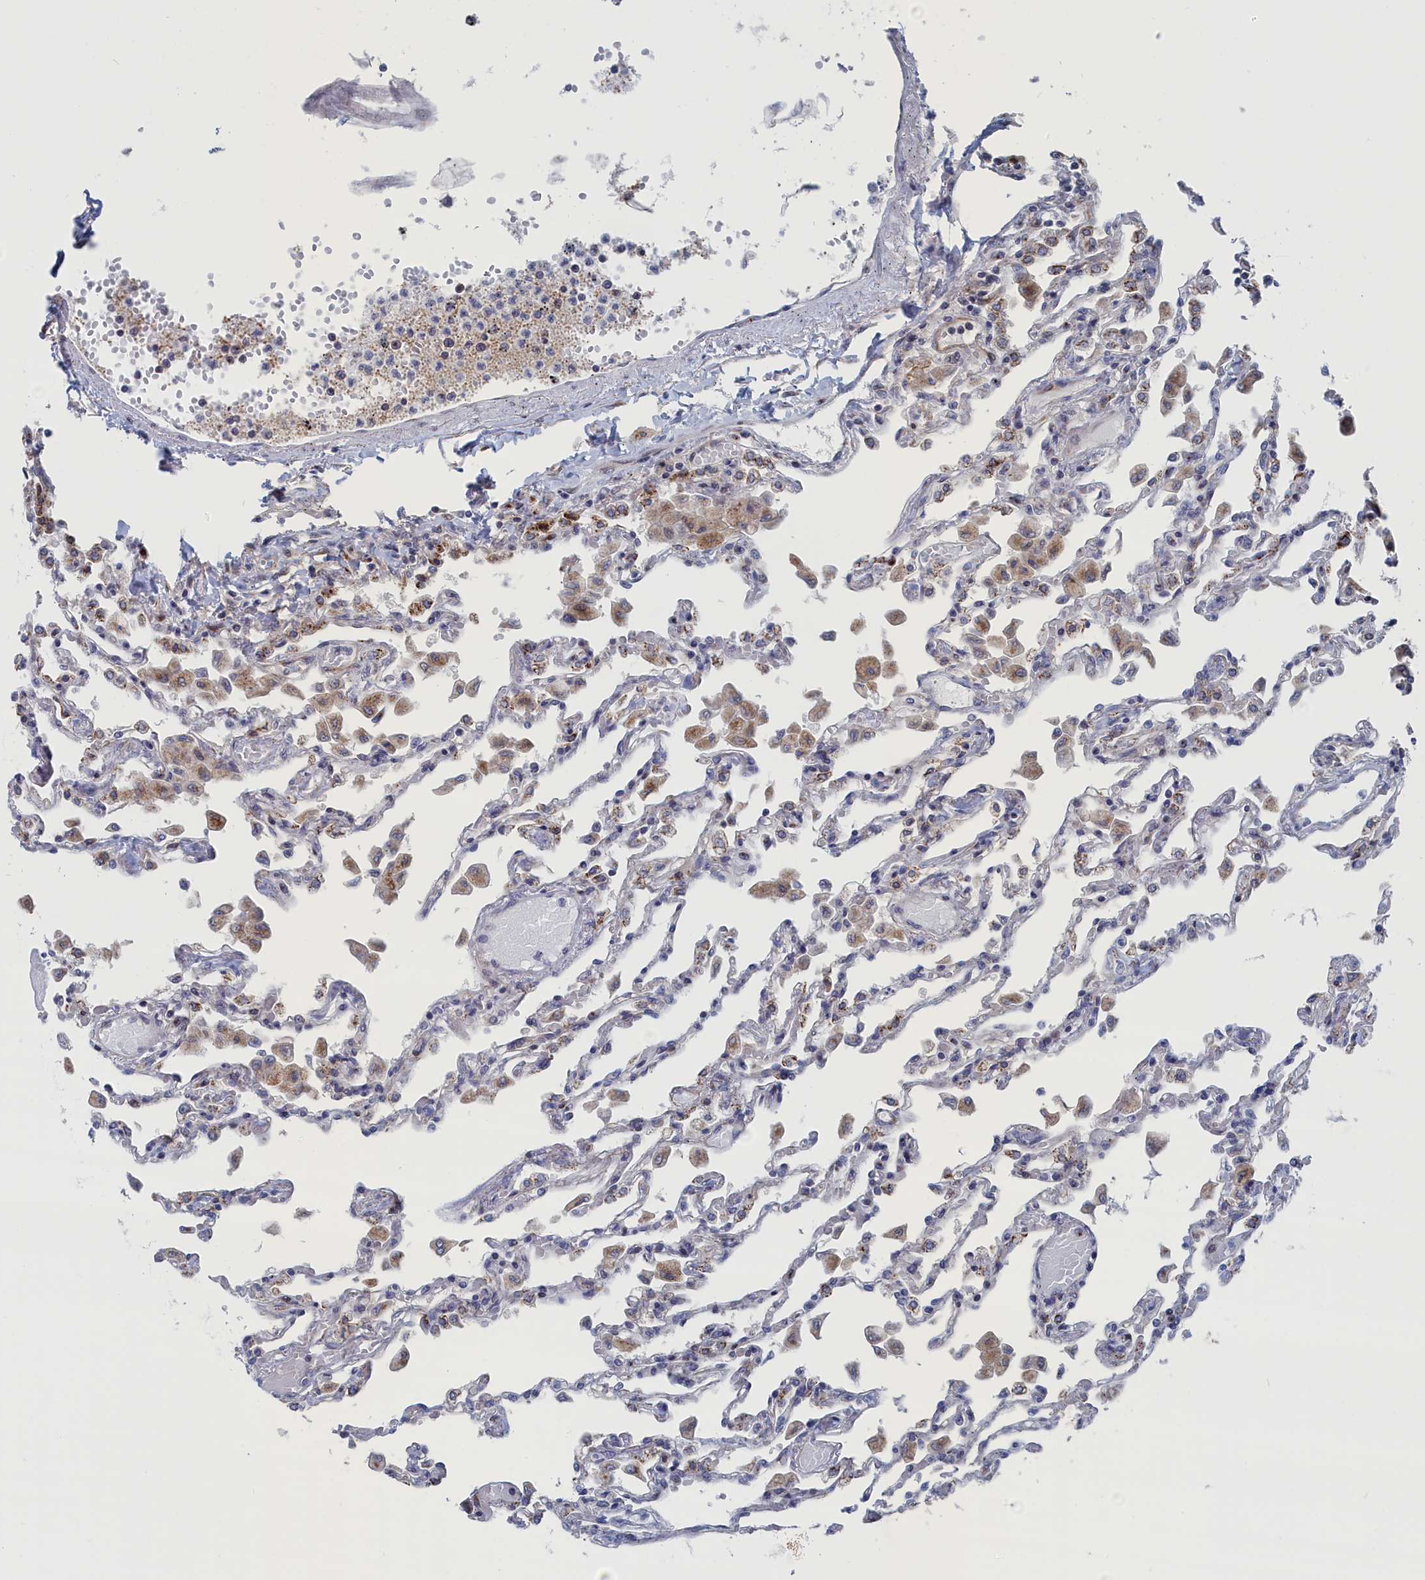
{"staining": {"intensity": "negative", "quantity": "none", "location": "none"}, "tissue": "lung", "cell_type": "Alveolar cells", "image_type": "normal", "snomed": [{"axis": "morphology", "description": "Normal tissue, NOS"}, {"axis": "topography", "description": "Bronchus"}, {"axis": "topography", "description": "Lung"}], "caption": "A photomicrograph of human lung is negative for staining in alveolar cells. Brightfield microscopy of immunohistochemistry stained with DAB (3,3'-diaminobenzidine) (brown) and hematoxylin (blue), captured at high magnification.", "gene": "IRX1", "patient": {"sex": "female", "age": 49}}